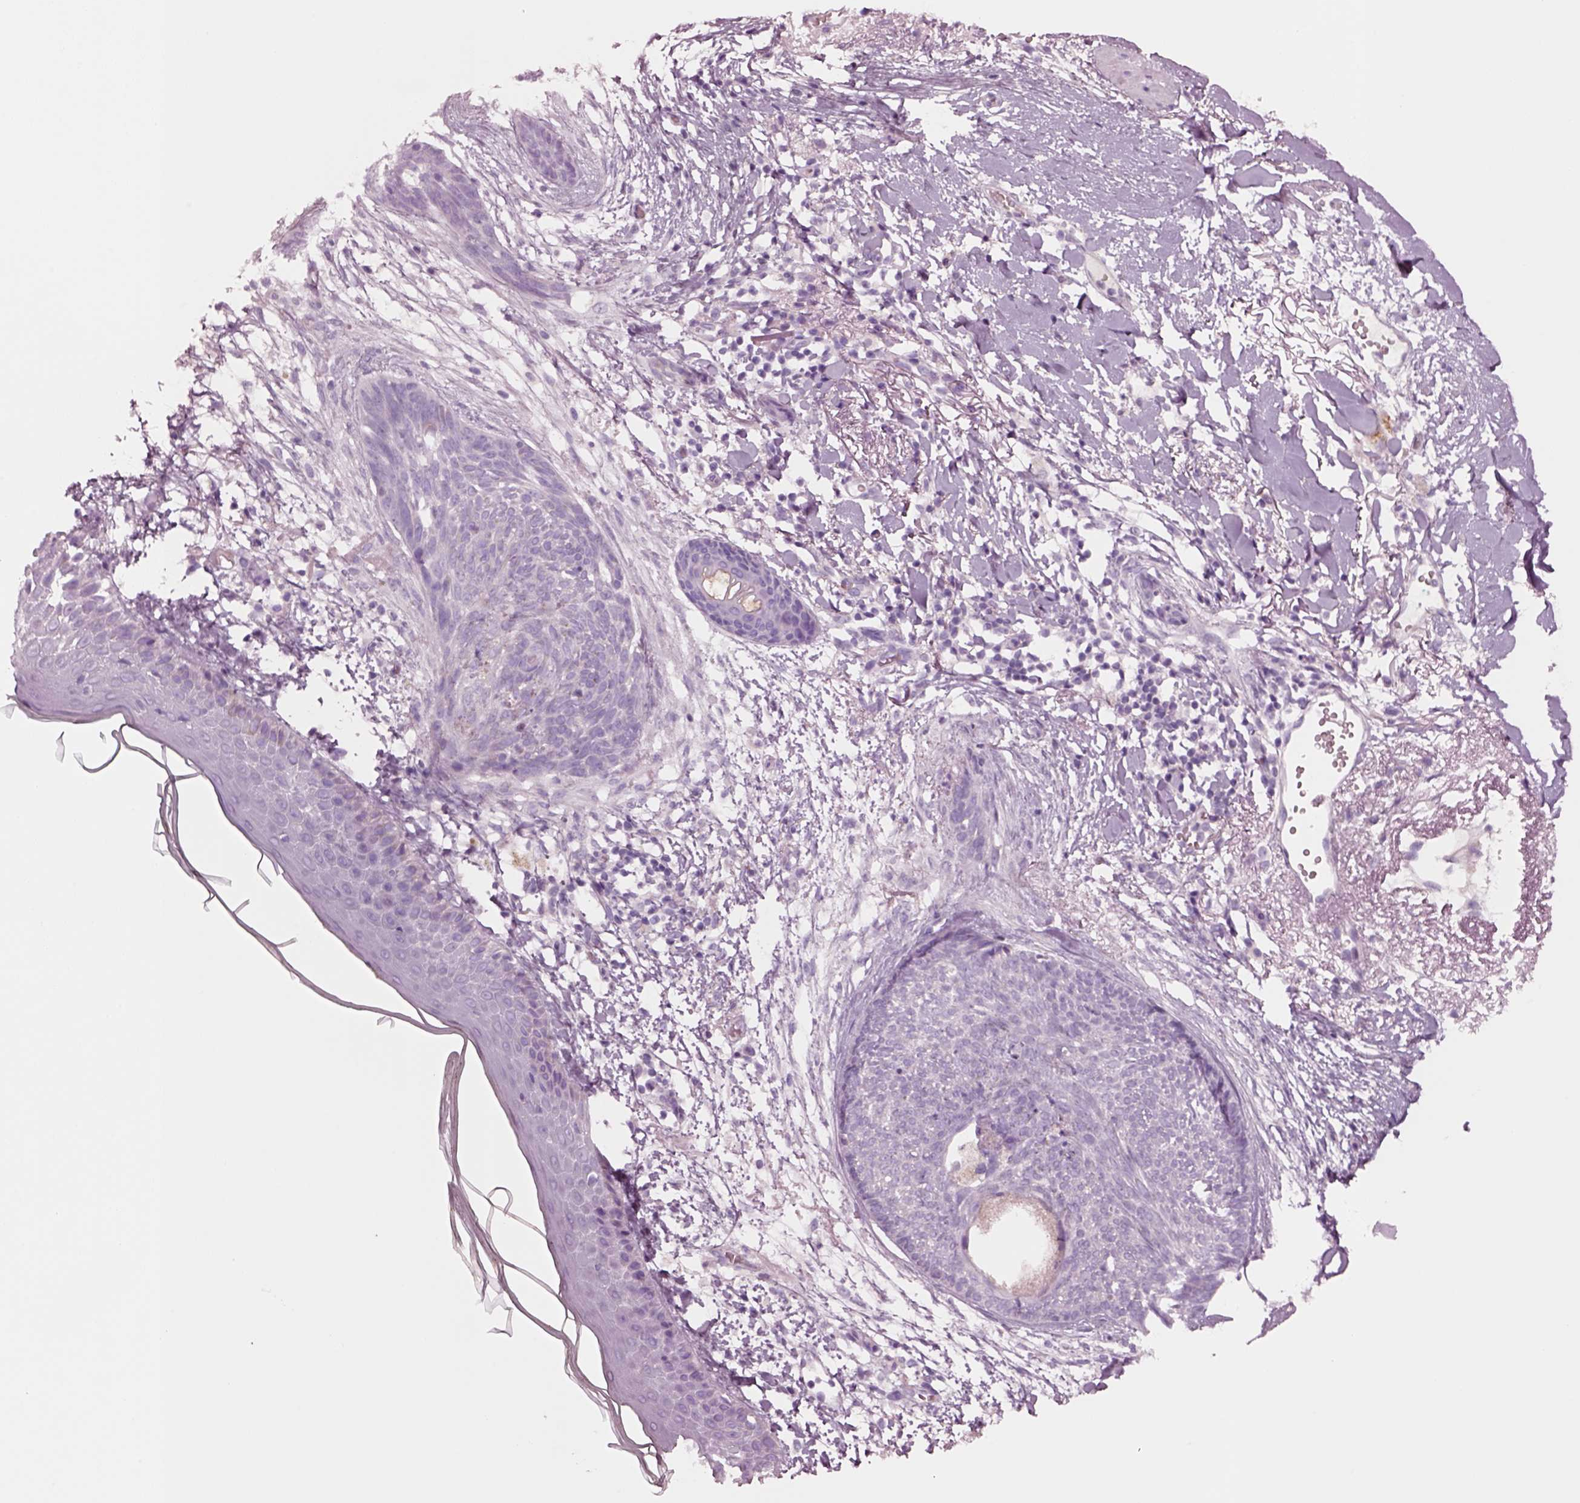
{"staining": {"intensity": "negative", "quantity": "none", "location": "none"}, "tissue": "skin cancer", "cell_type": "Tumor cells", "image_type": "cancer", "snomed": [{"axis": "morphology", "description": "Normal tissue, NOS"}, {"axis": "morphology", "description": "Basal cell carcinoma"}, {"axis": "topography", "description": "Skin"}], "caption": "Immunohistochemistry micrograph of neoplastic tissue: skin cancer (basal cell carcinoma) stained with DAB (3,3'-diaminobenzidine) exhibits no significant protein positivity in tumor cells.", "gene": "NMRK2", "patient": {"sex": "male", "age": 84}}